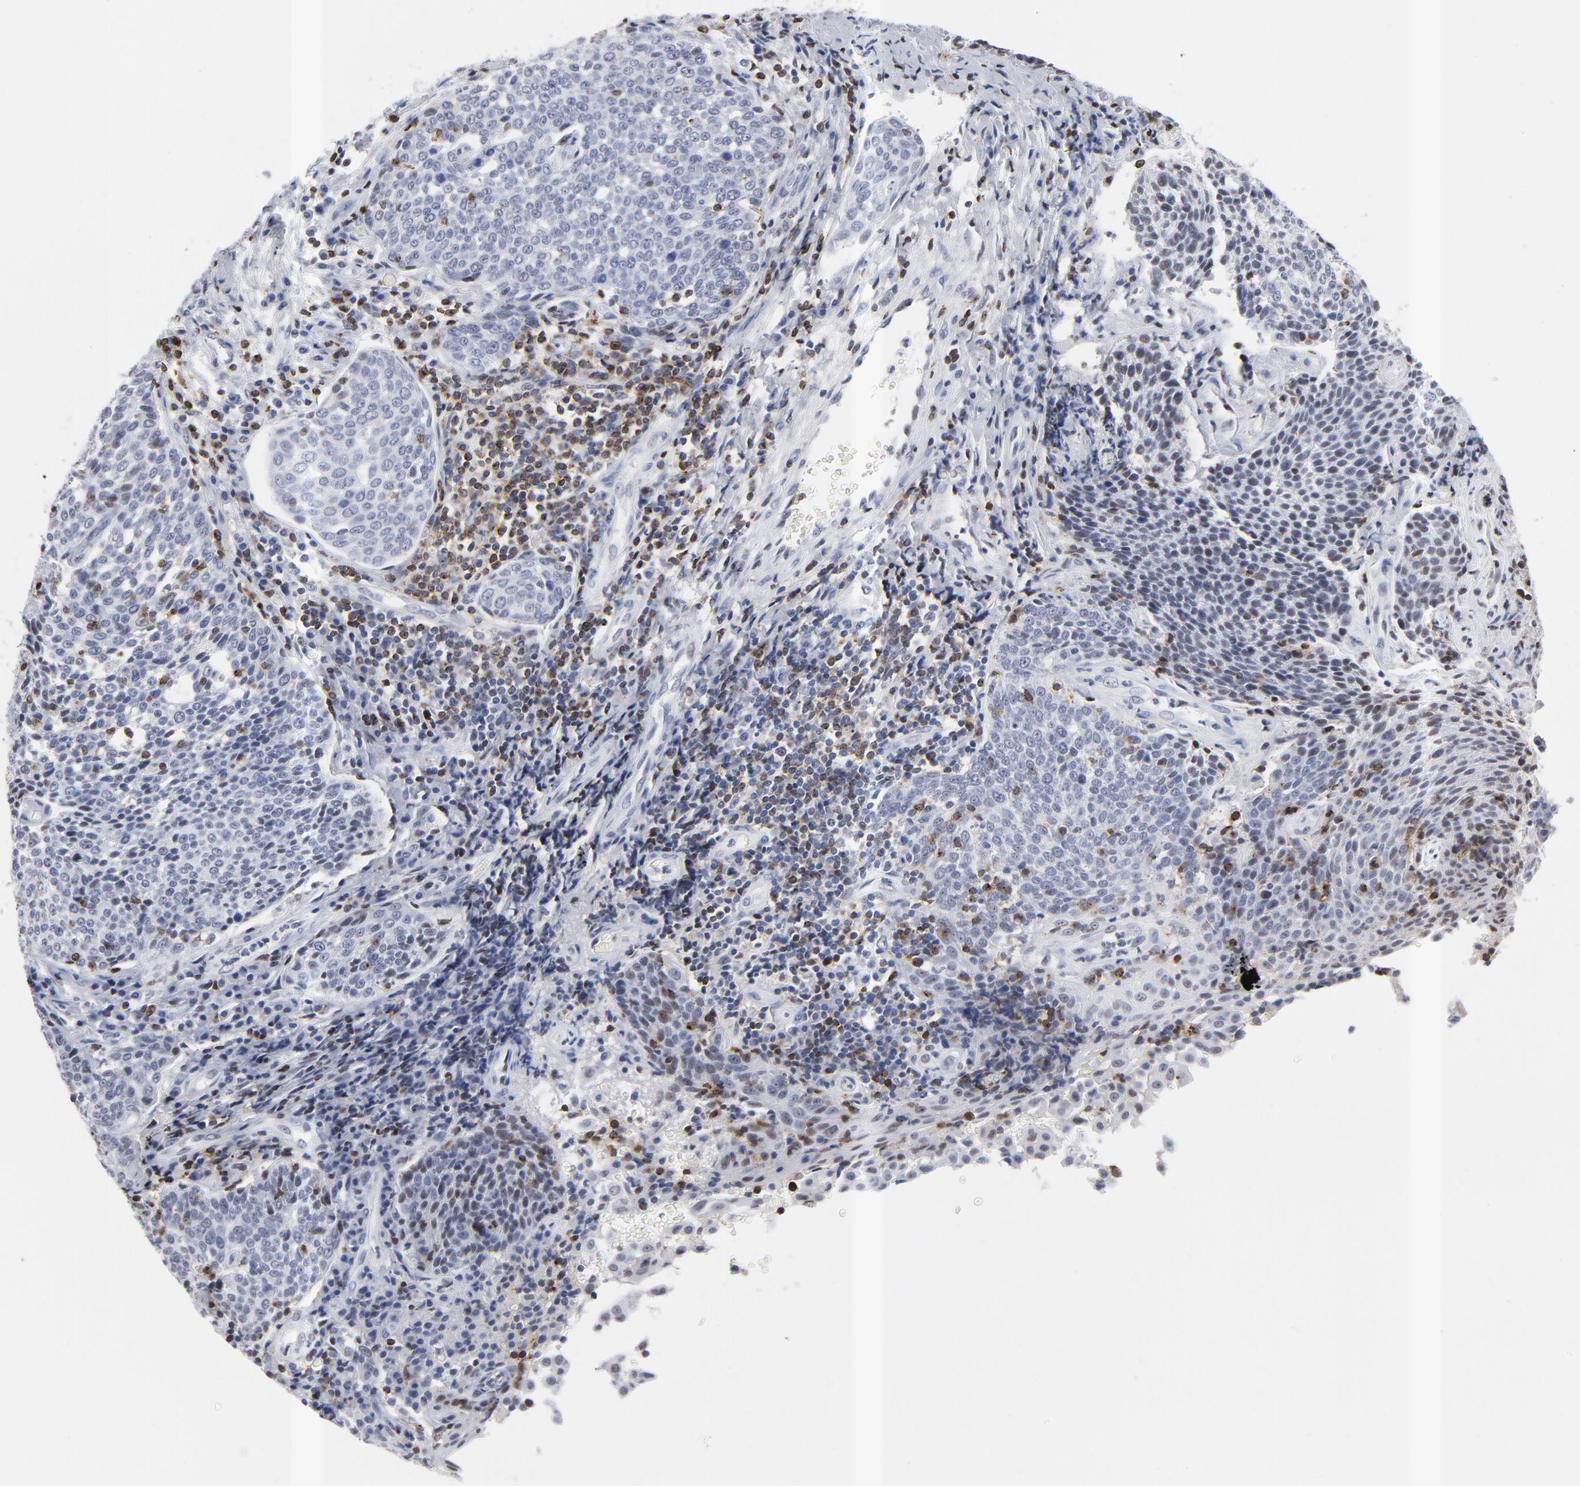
{"staining": {"intensity": "negative", "quantity": "none", "location": "none"}, "tissue": "cervical cancer", "cell_type": "Tumor cells", "image_type": "cancer", "snomed": [{"axis": "morphology", "description": "Squamous cell carcinoma, NOS"}, {"axis": "topography", "description": "Cervix"}], "caption": "Immunohistochemistry (IHC) histopathology image of neoplastic tissue: cervical squamous cell carcinoma stained with DAB (3,3'-diaminobenzidine) reveals no significant protein expression in tumor cells.", "gene": "CD2", "patient": {"sex": "female", "age": 34}}